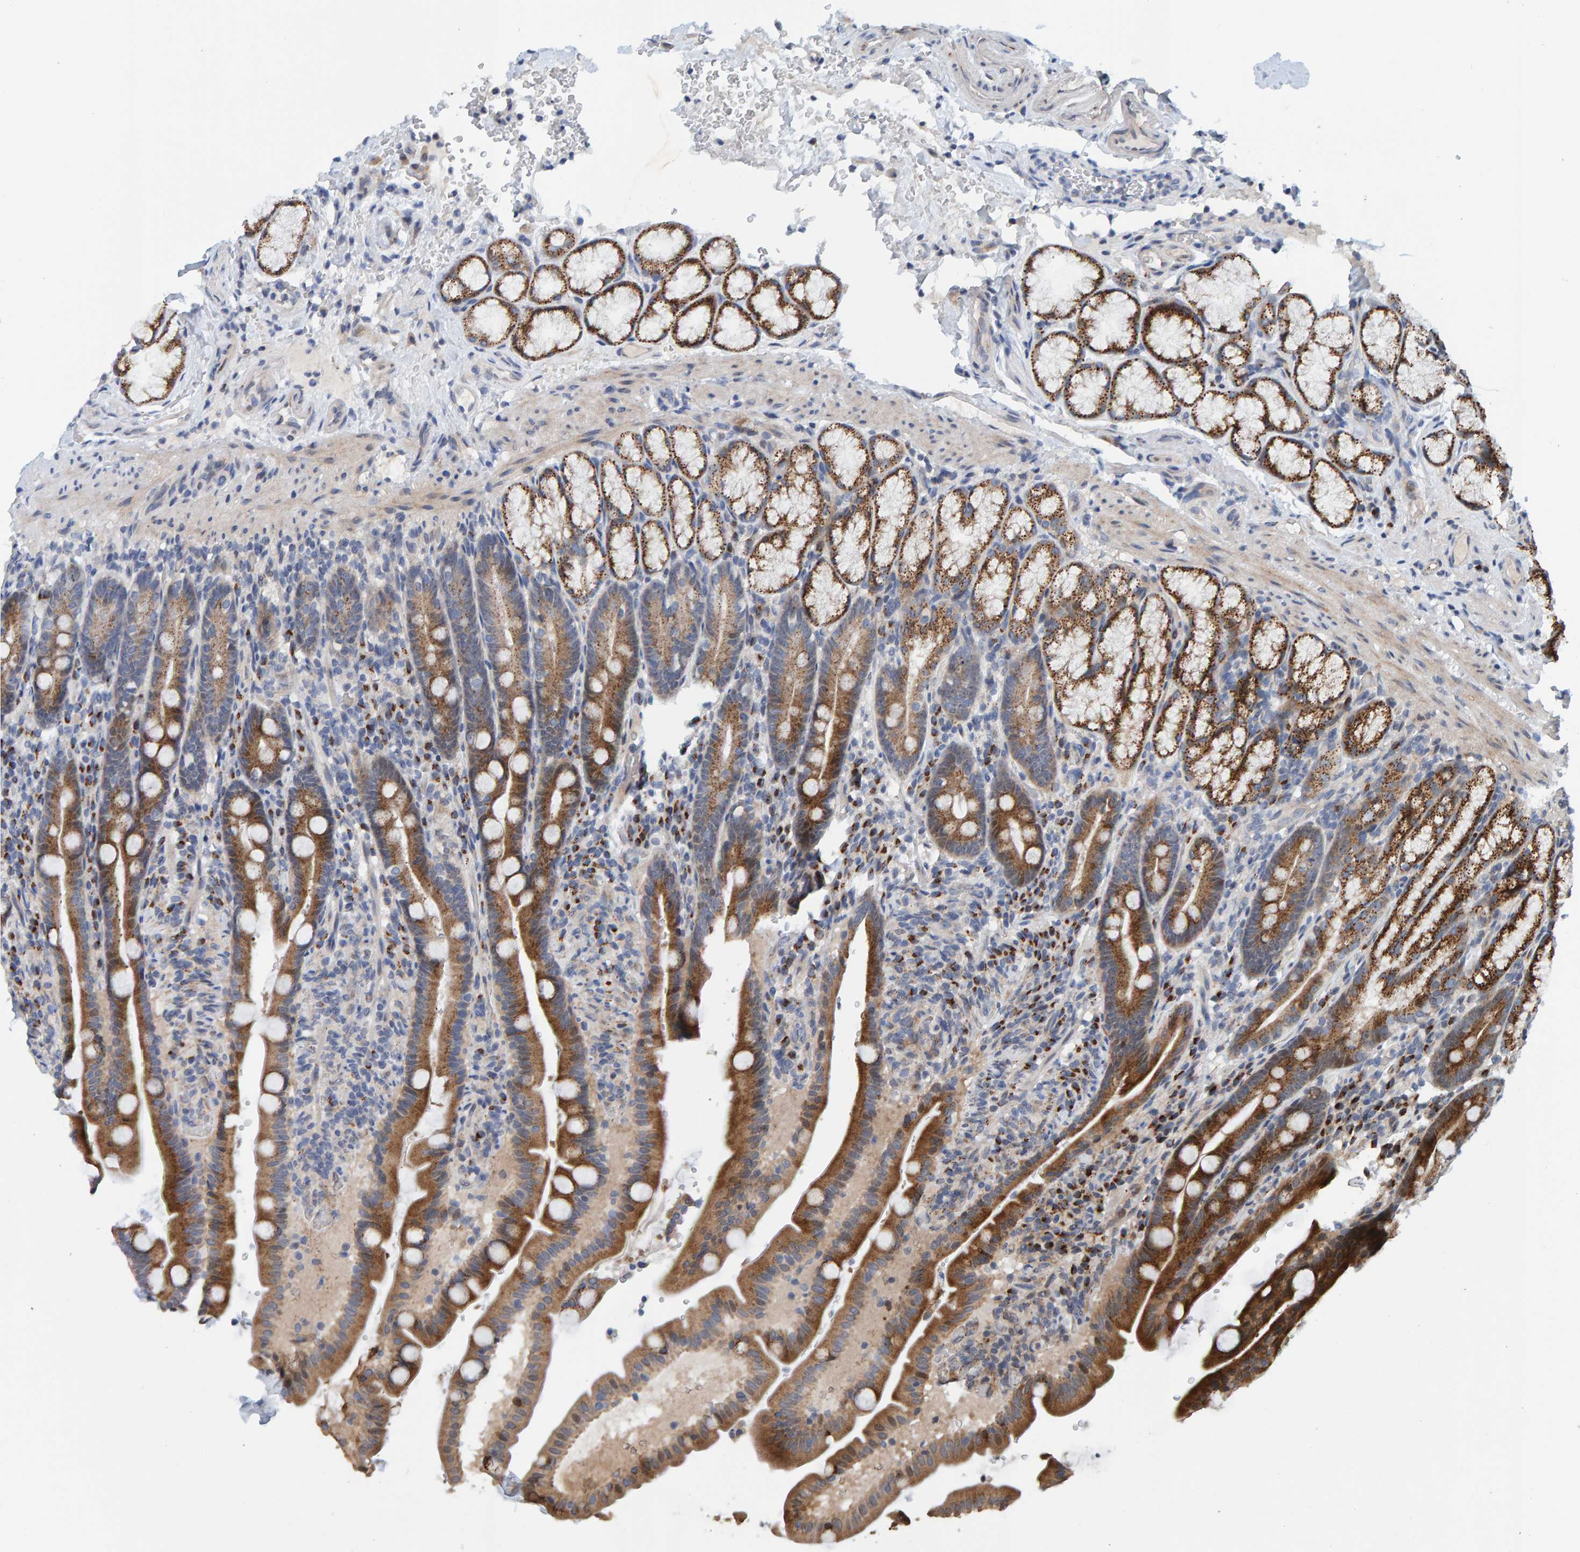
{"staining": {"intensity": "moderate", "quantity": "25%-75%", "location": "cytoplasmic/membranous"}, "tissue": "duodenum", "cell_type": "Glandular cells", "image_type": "normal", "snomed": [{"axis": "morphology", "description": "Normal tissue, NOS"}, {"axis": "topography", "description": "Duodenum"}], "caption": "Glandular cells demonstrate medium levels of moderate cytoplasmic/membranous positivity in approximately 25%-75% of cells in benign human duodenum. (DAB (3,3'-diaminobenzidine) IHC, brown staining for protein, blue staining for nuclei).", "gene": "CCDC25", "patient": {"sex": "male", "age": 54}}